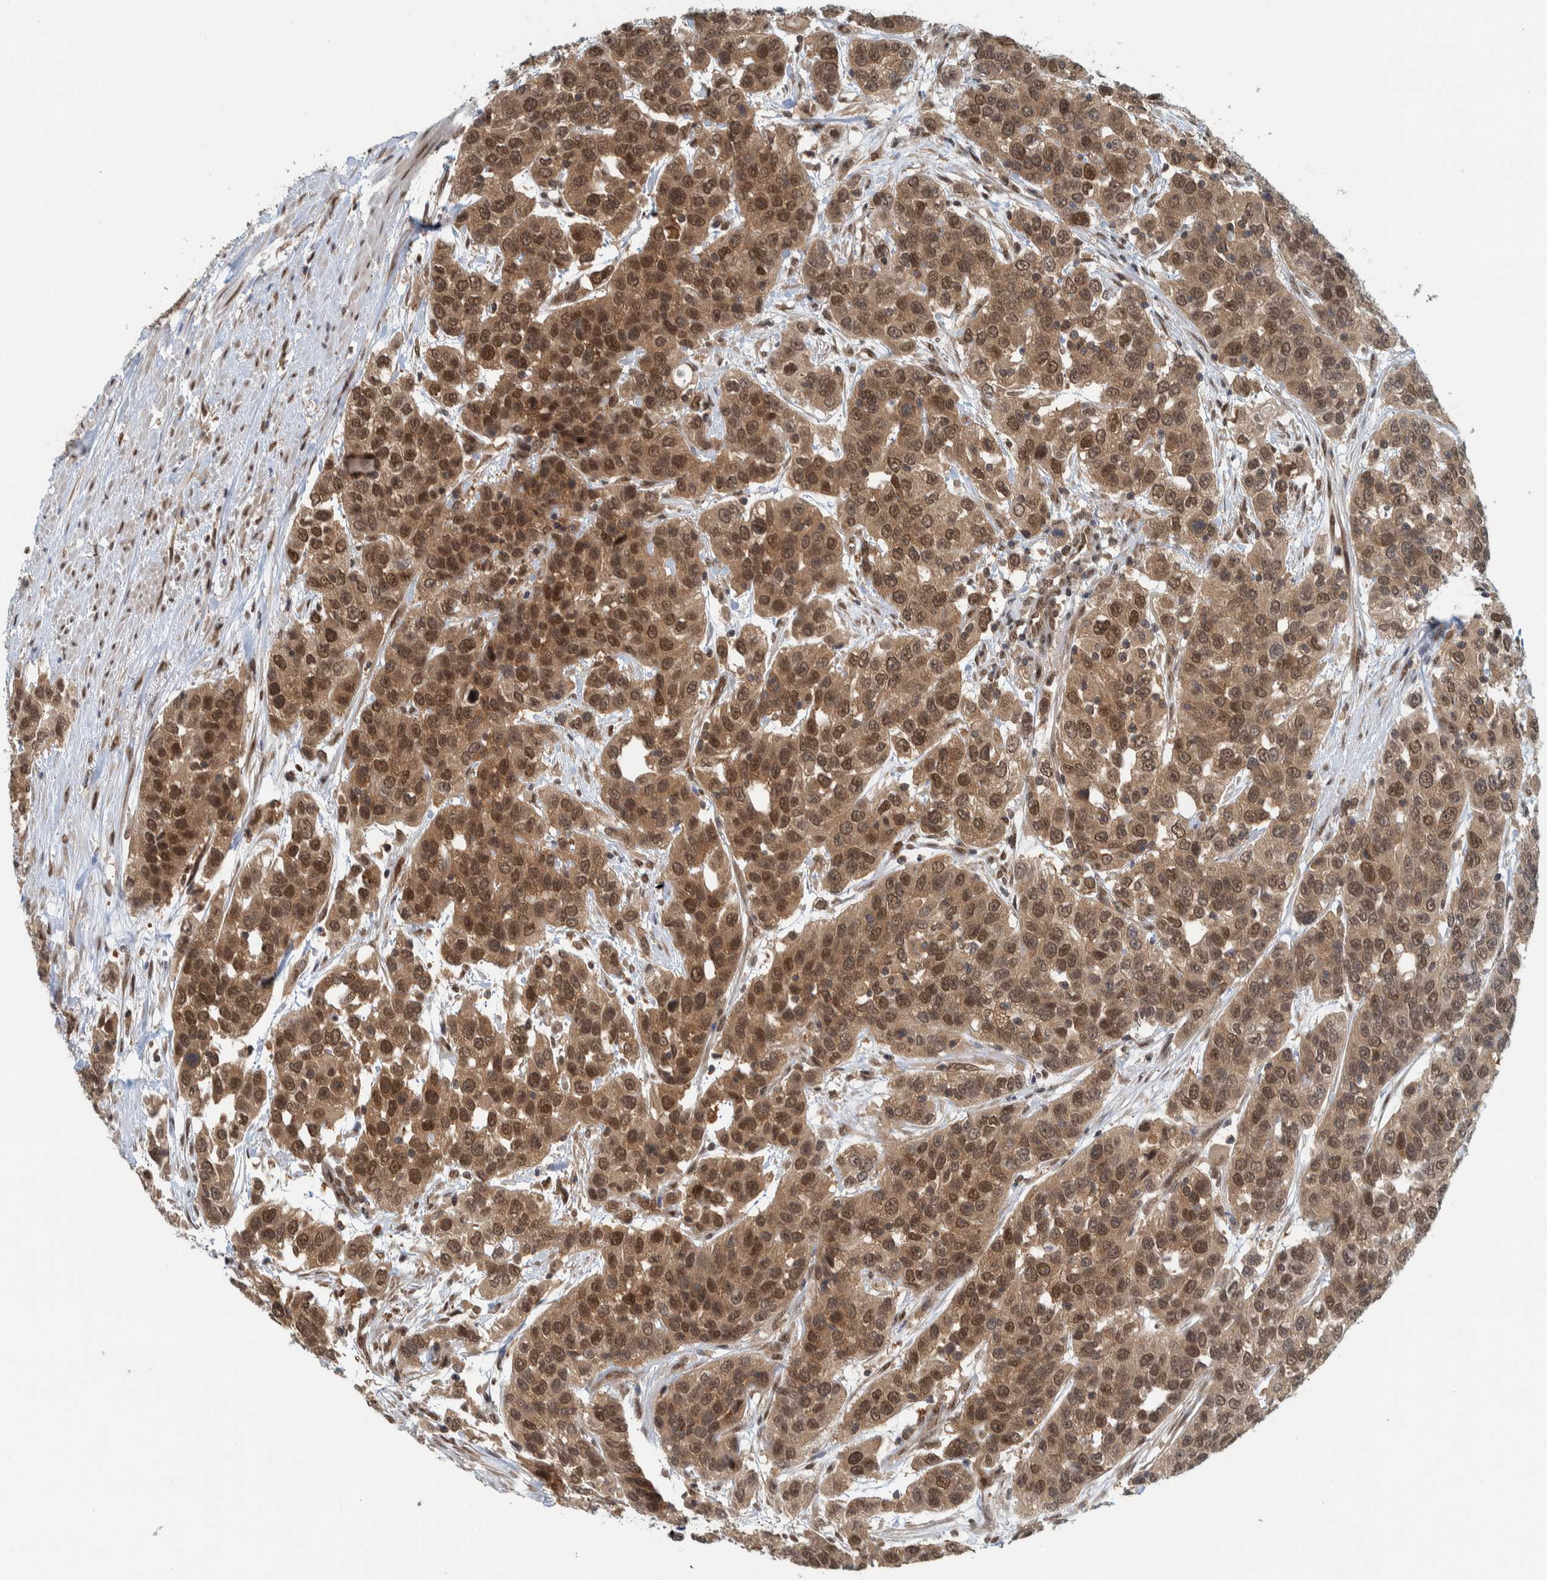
{"staining": {"intensity": "strong", "quantity": ">75%", "location": "cytoplasmic/membranous,nuclear"}, "tissue": "urothelial cancer", "cell_type": "Tumor cells", "image_type": "cancer", "snomed": [{"axis": "morphology", "description": "Urothelial carcinoma, High grade"}, {"axis": "topography", "description": "Urinary bladder"}], "caption": "Urothelial cancer stained for a protein (brown) shows strong cytoplasmic/membranous and nuclear positive staining in about >75% of tumor cells.", "gene": "COPS3", "patient": {"sex": "female", "age": 80}}